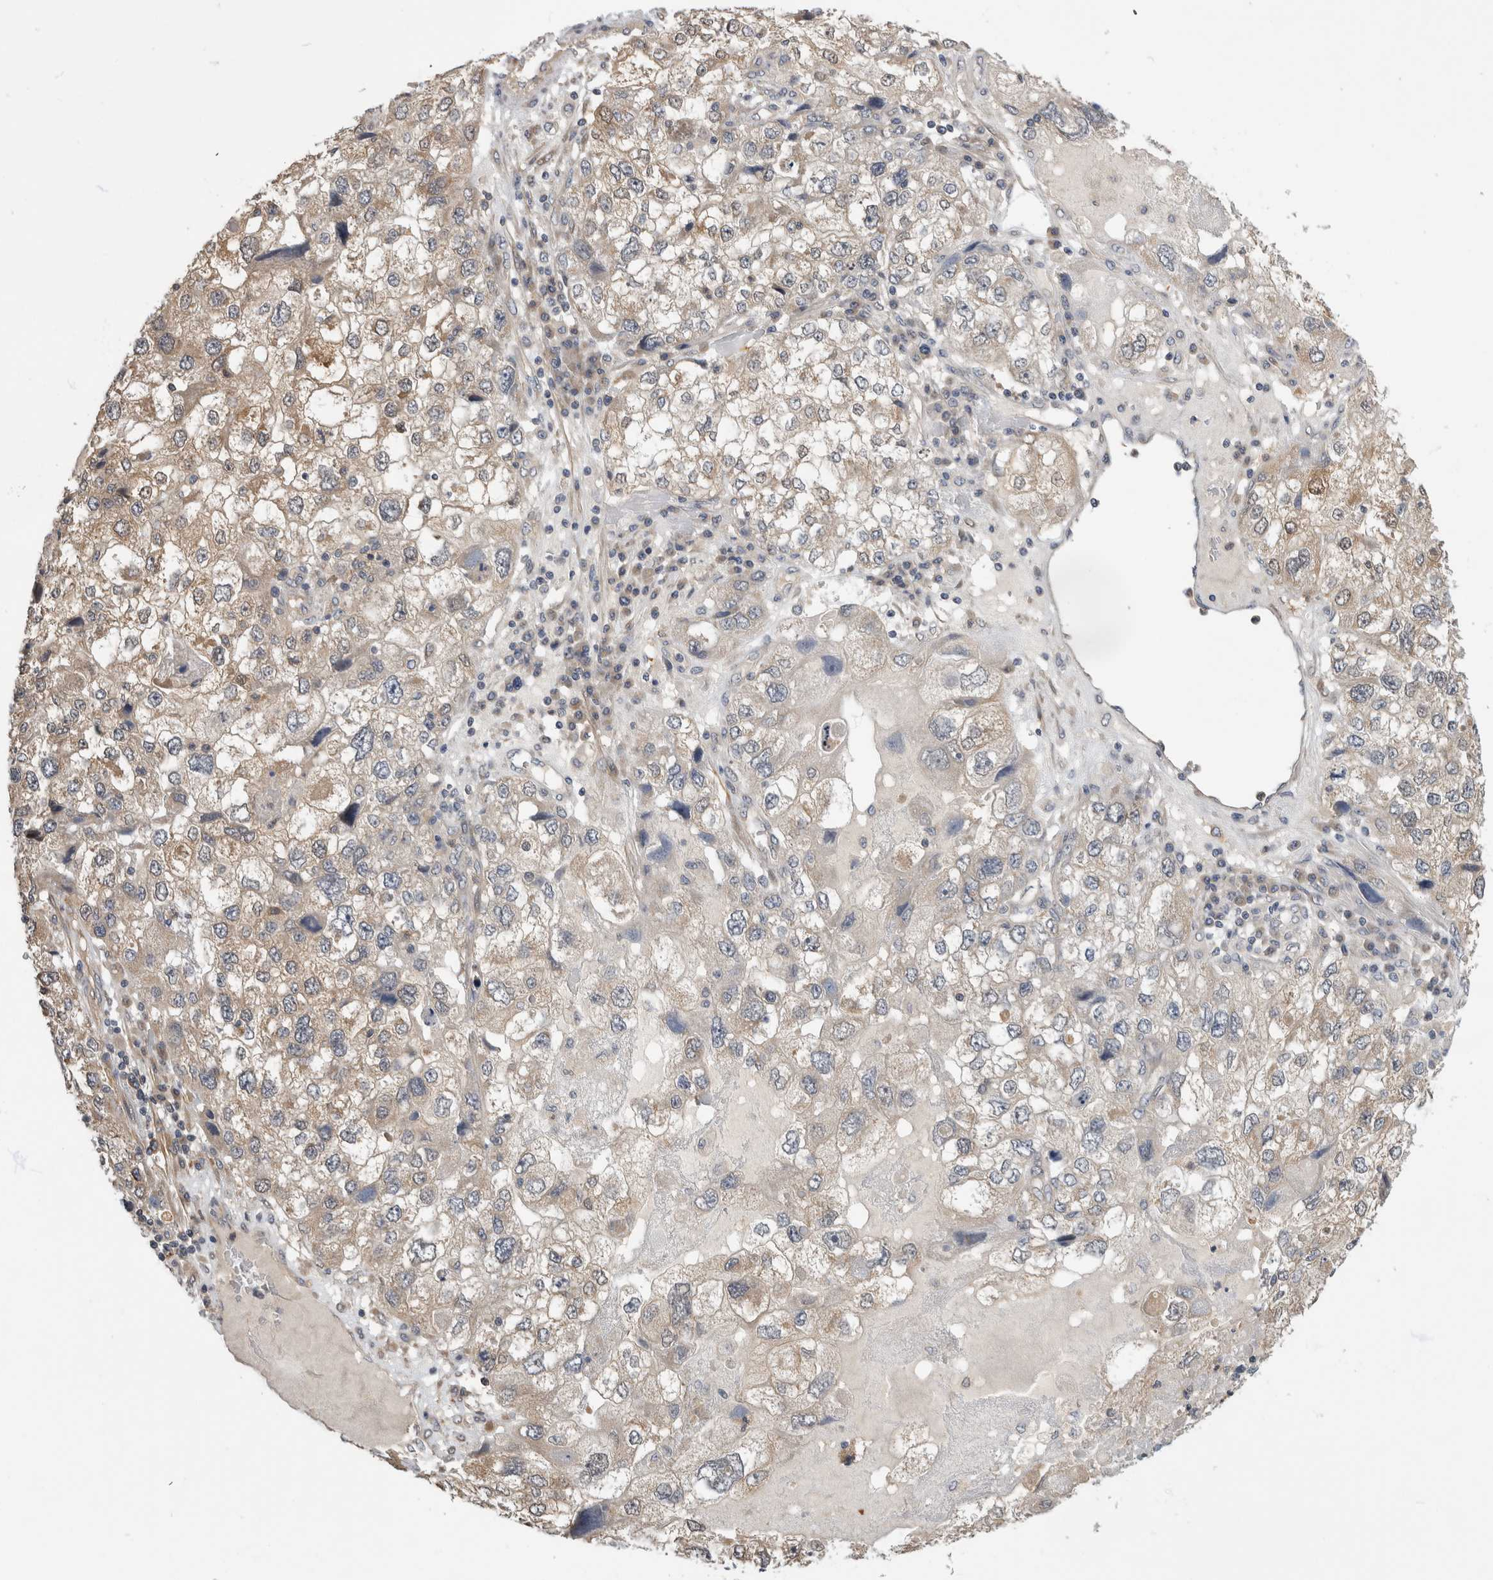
{"staining": {"intensity": "weak", "quantity": "<25%", "location": "cytoplasmic/membranous"}, "tissue": "endometrial cancer", "cell_type": "Tumor cells", "image_type": "cancer", "snomed": [{"axis": "morphology", "description": "Adenocarcinoma, NOS"}, {"axis": "topography", "description": "Endometrium"}], "caption": "Endometrial cancer stained for a protein using immunohistochemistry (IHC) displays no staining tumor cells.", "gene": "PGM1", "patient": {"sex": "female", "age": 49}}